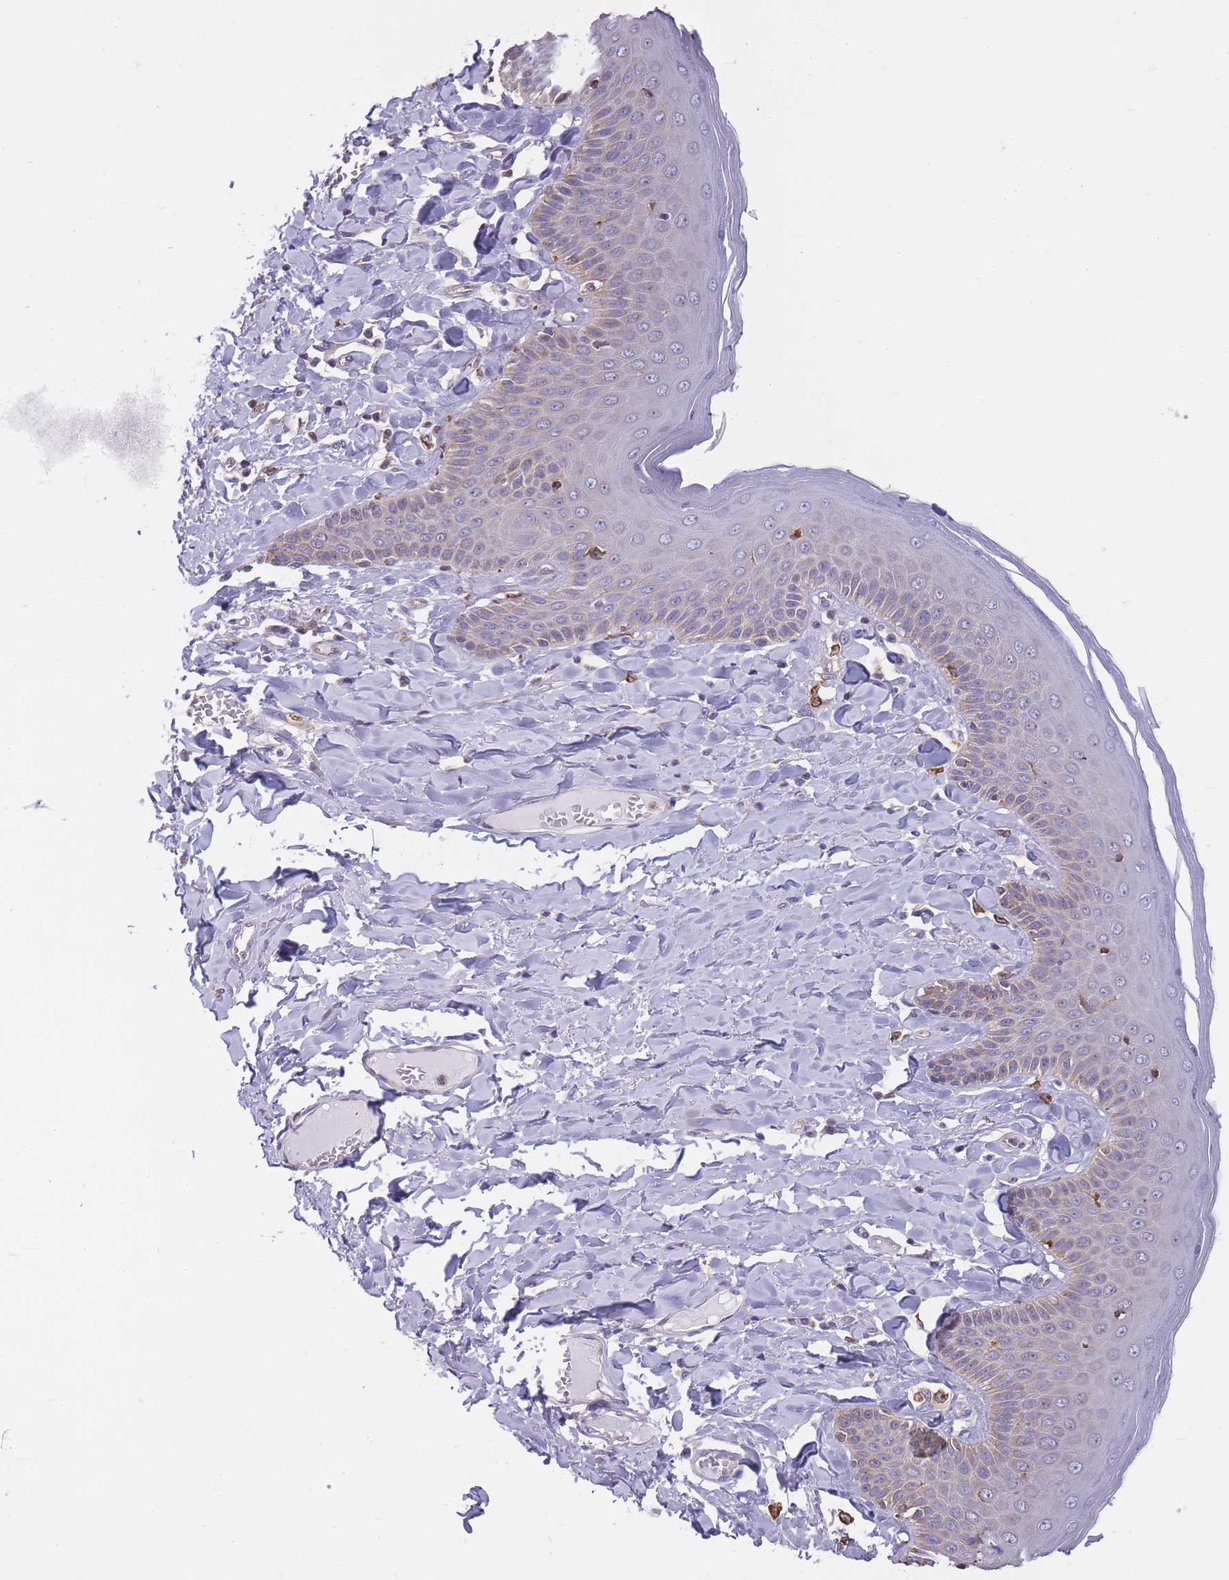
{"staining": {"intensity": "weak", "quantity": "25%-75%", "location": "cytoplasmic/membranous"}, "tissue": "skin", "cell_type": "Epidermal cells", "image_type": "normal", "snomed": [{"axis": "morphology", "description": "Normal tissue, NOS"}, {"axis": "topography", "description": "Anal"}], "caption": "Immunohistochemical staining of unremarkable skin exhibits low levels of weak cytoplasmic/membranous staining in approximately 25%-75% of epidermal cells. Using DAB (3,3'-diaminobenzidine) (brown) and hematoxylin (blue) stains, captured at high magnification using brightfield microscopy.", "gene": "ZNF662", "patient": {"sex": "male", "age": 69}}